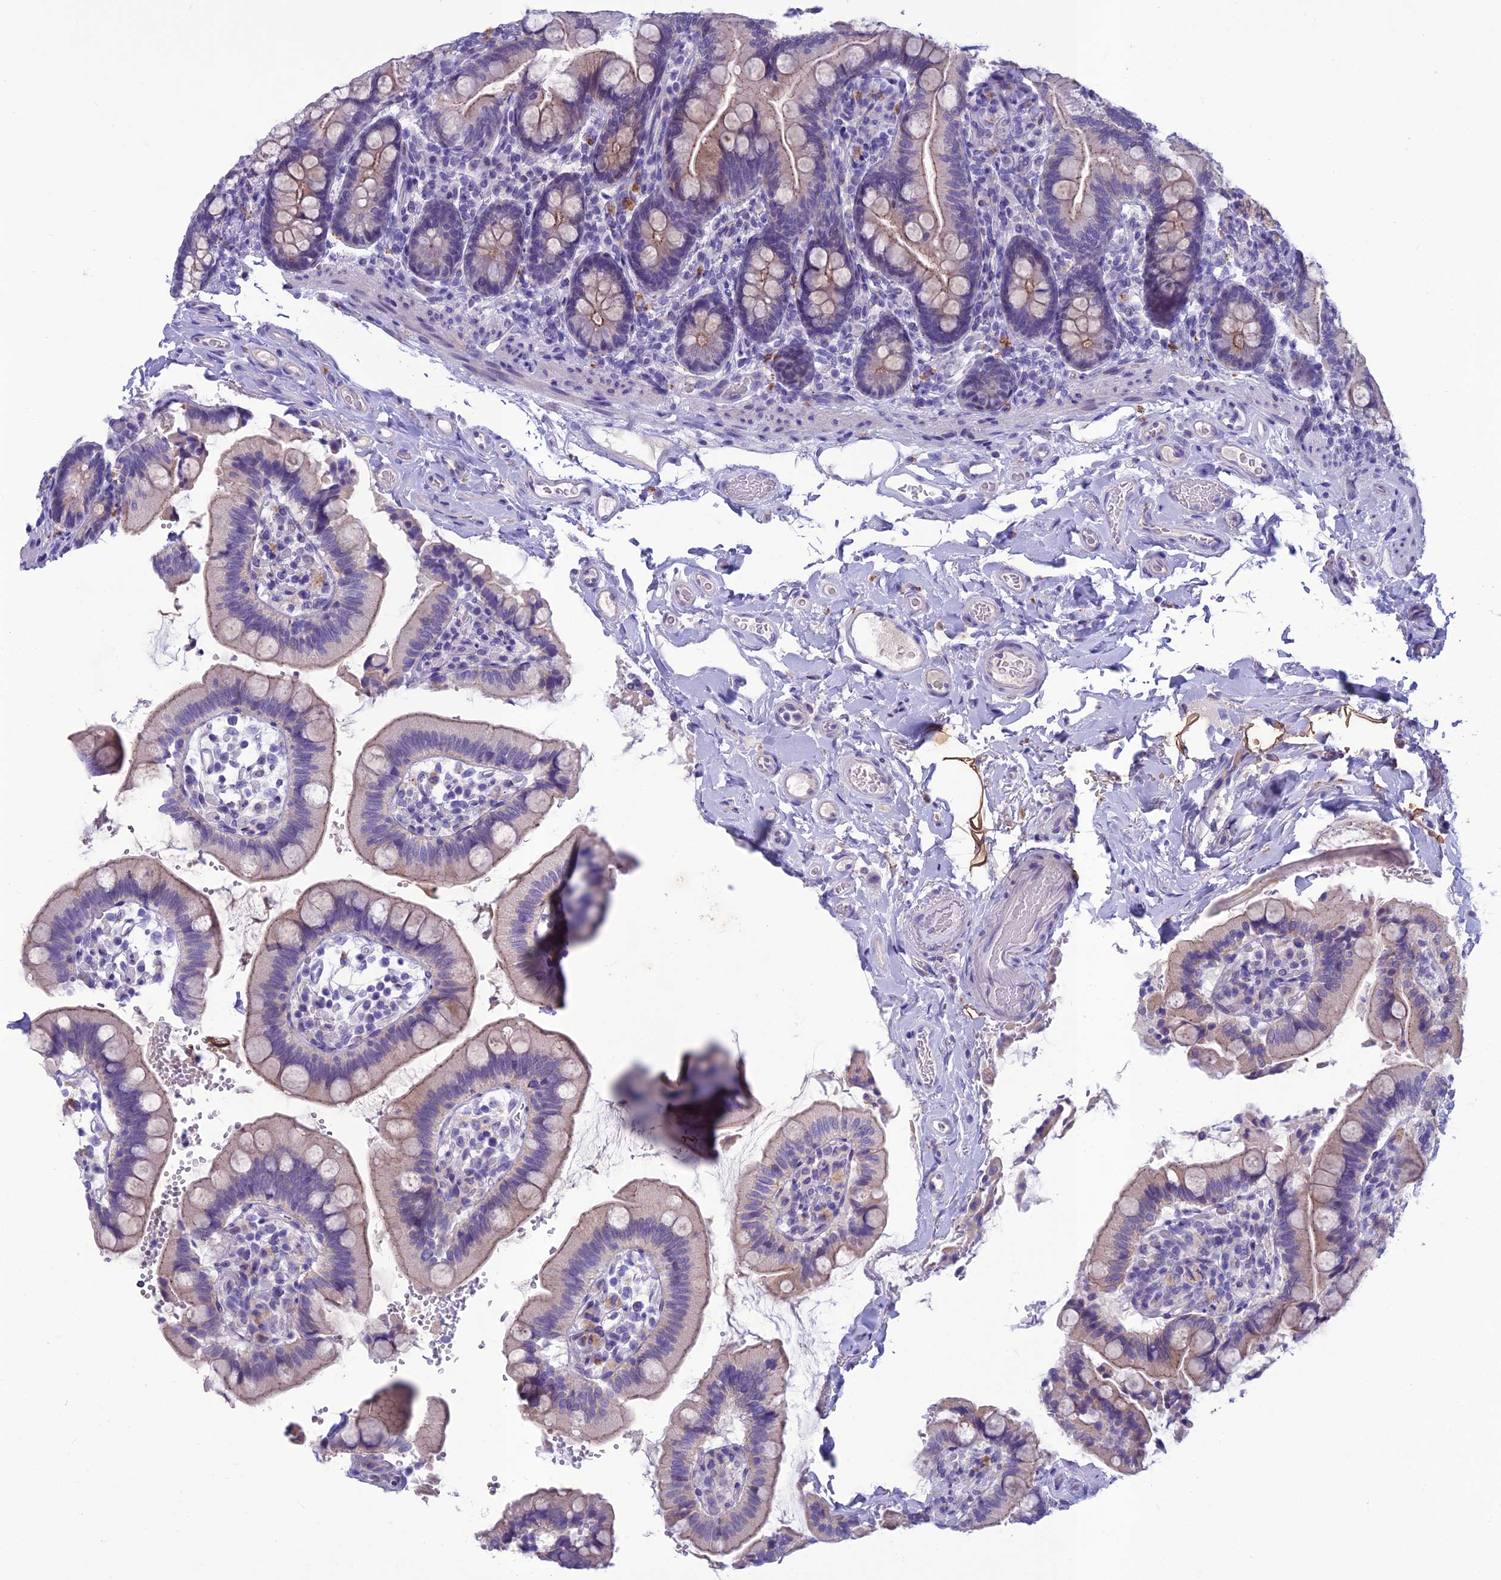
{"staining": {"intensity": "weak", "quantity": "25%-75%", "location": "cytoplasmic/membranous"}, "tissue": "small intestine", "cell_type": "Glandular cells", "image_type": "normal", "snomed": [{"axis": "morphology", "description": "Normal tissue, NOS"}, {"axis": "topography", "description": "Small intestine"}], "caption": "This image shows normal small intestine stained with immunohistochemistry to label a protein in brown. The cytoplasmic/membranous of glandular cells show weak positivity for the protein. Nuclei are counter-stained blue.", "gene": "IFT172", "patient": {"sex": "female", "age": 64}}